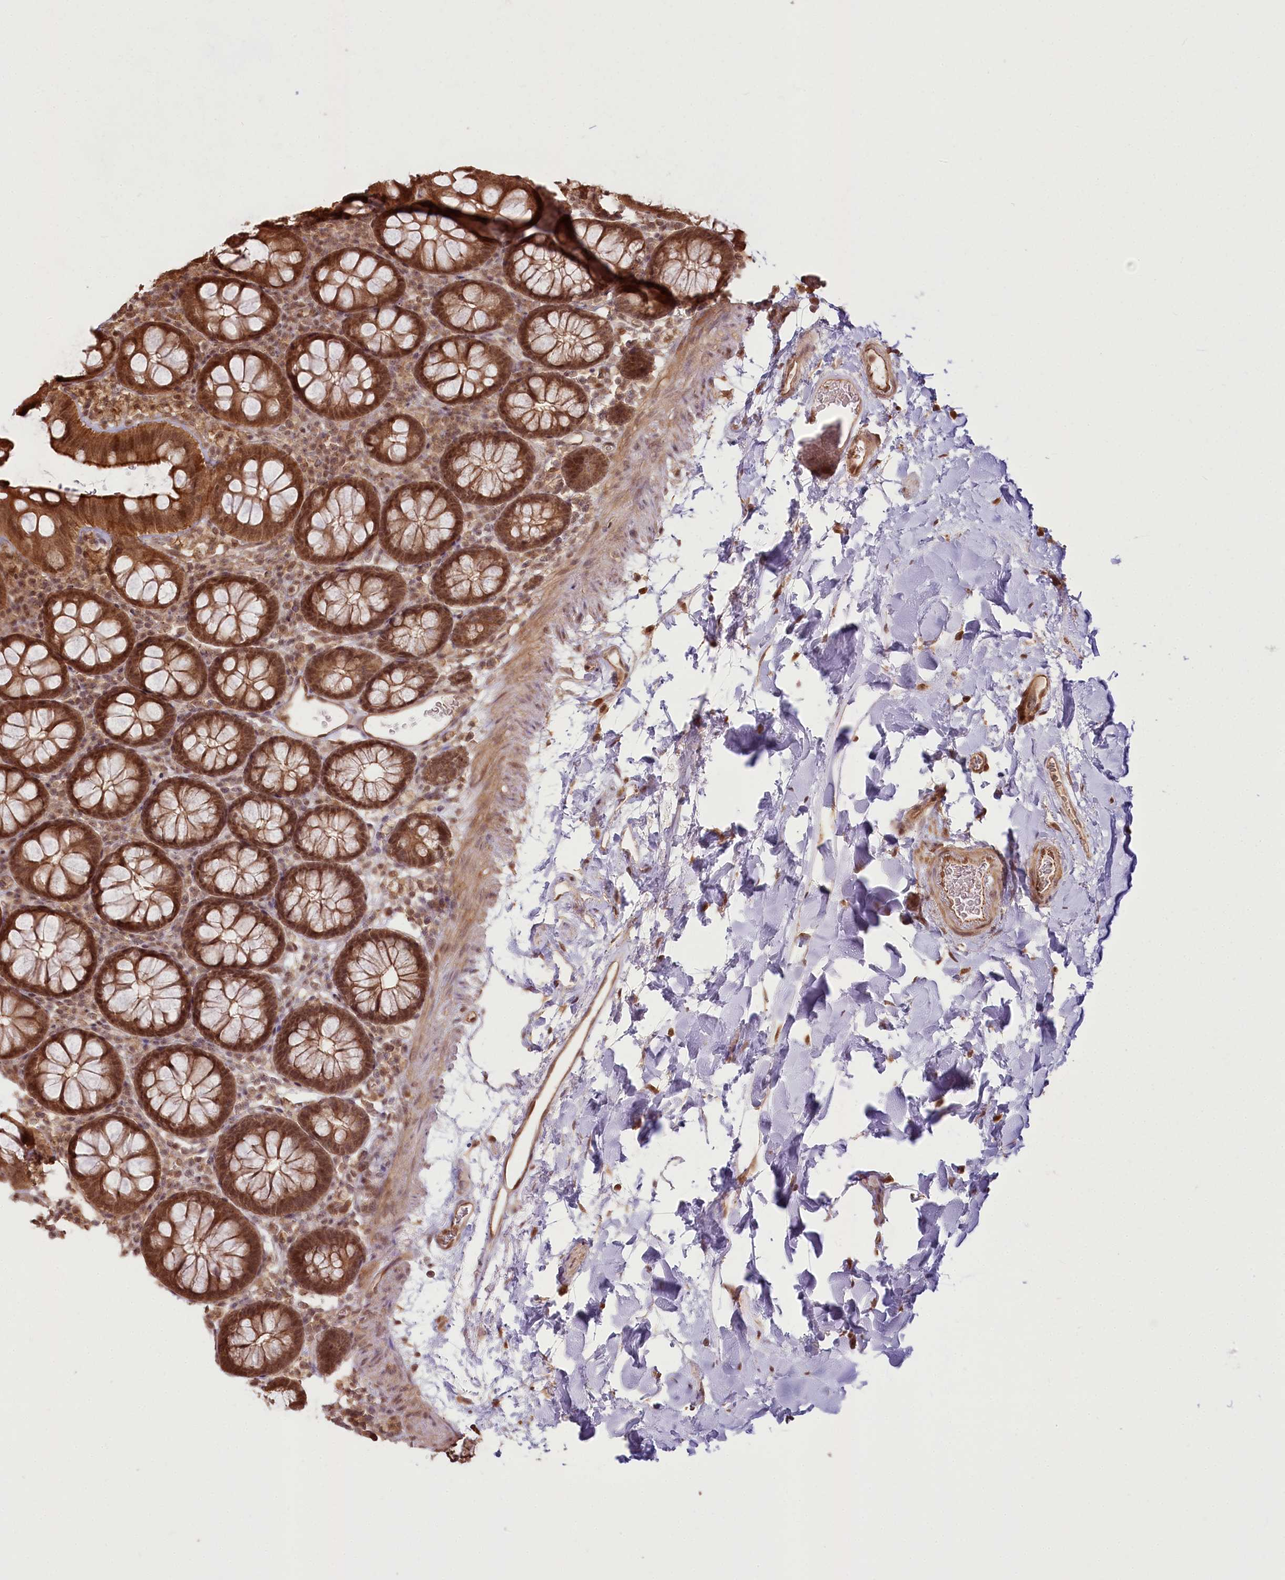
{"staining": {"intensity": "moderate", "quantity": ">75%", "location": "cytoplasmic/membranous"}, "tissue": "colon", "cell_type": "Endothelial cells", "image_type": "normal", "snomed": [{"axis": "morphology", "description": "Normal tissue, NOS"}, {"axis": "topography", "description": "Colon"}], "caption": "Protein analysis of benign colon shows moderate cytoplasmic/membranous positivity in approximately >75% of endothelial cells. (brown staining indicates protein expression, while blue staining denotes nuclei).", "gene": "R3HDM2", "patient": {"sex": "male", "age": 75}}